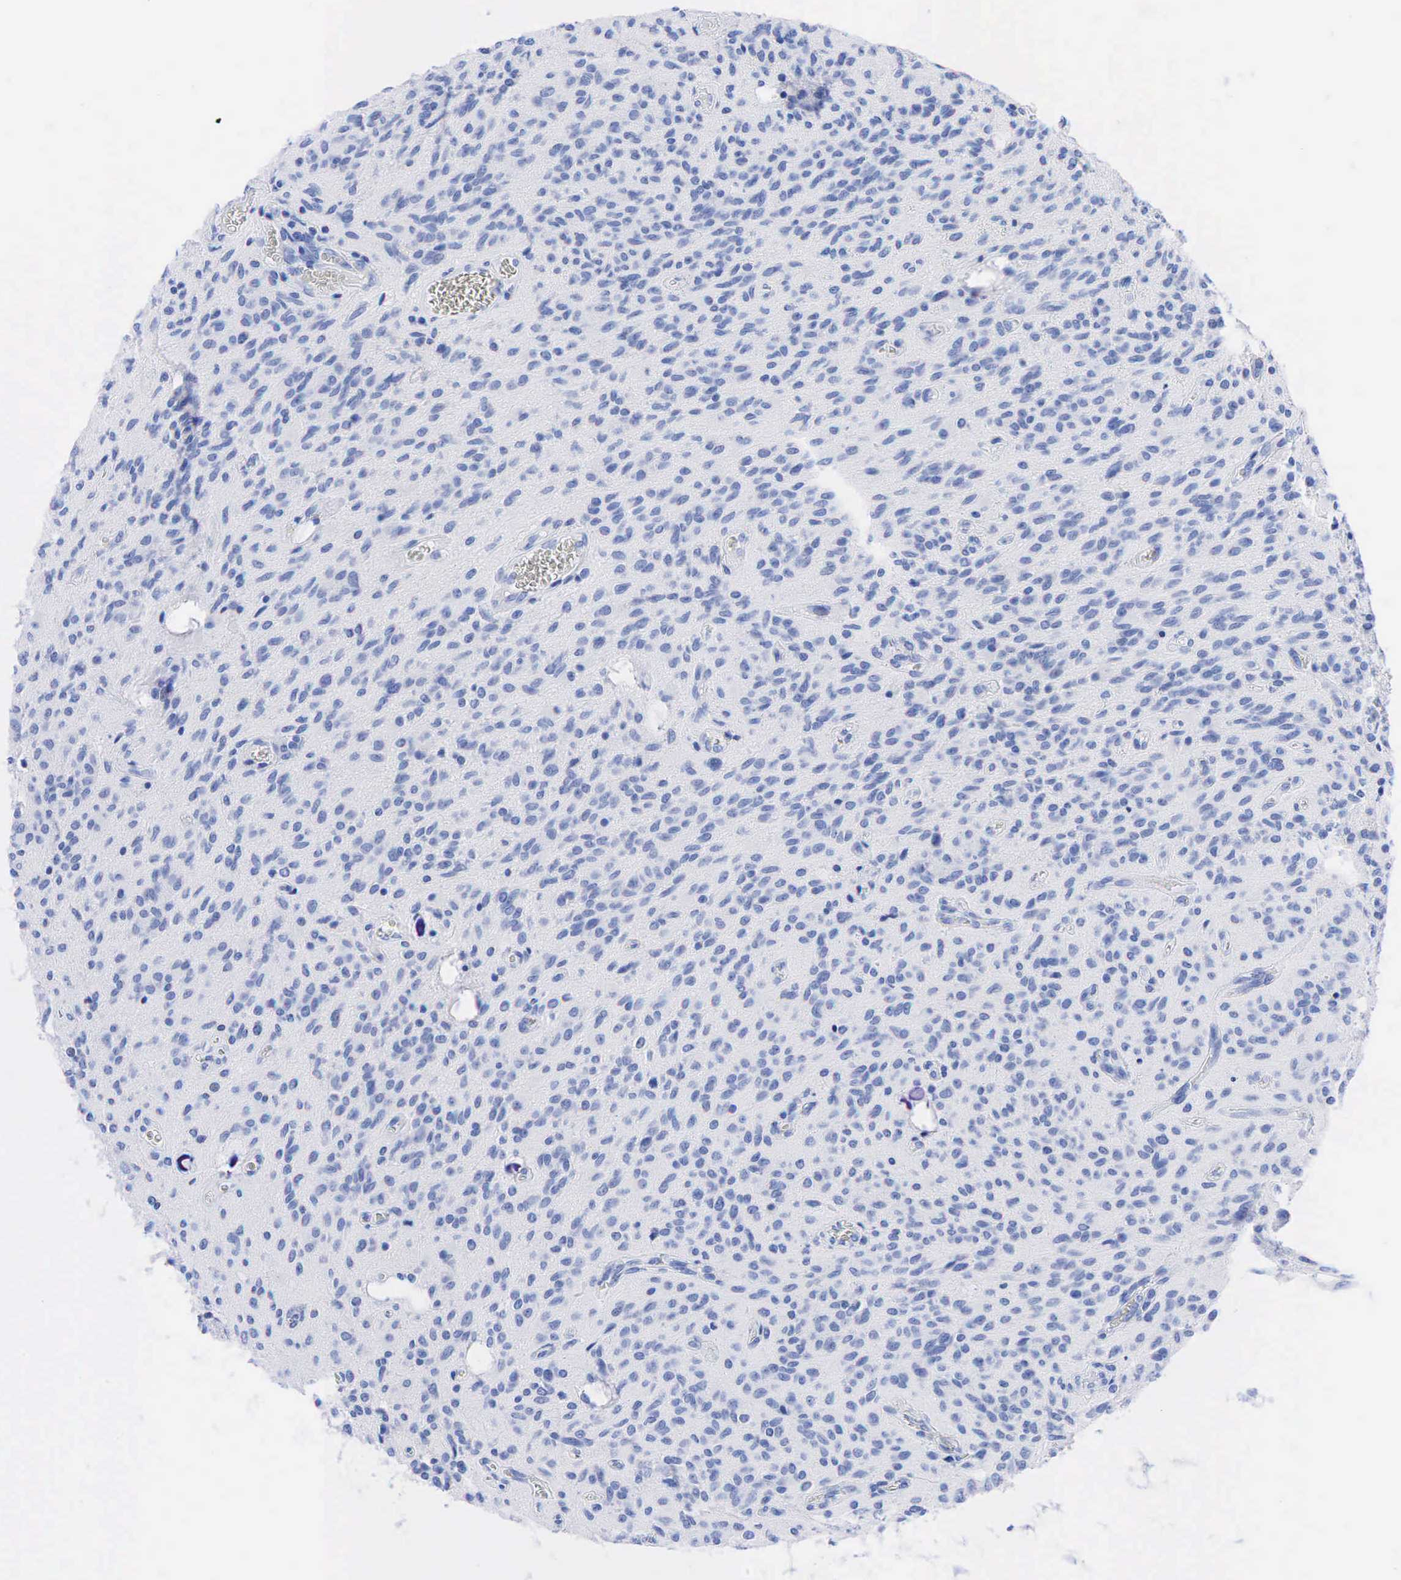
{"staining": {"intensity": "negative", "quantity": "none", "location": "none"}, "tissue": "glioma", "cell_type": "Tumor cells", "image_type": "cancer", "snomed": [{"axis": "morphology", "description": "Glioma, malignant, Low grade"}, {"axis": "topography", "description": "Brain"}], "caption": "Immunohistochemistry (IHC) micrograph of low-grade glioma (malignant) stained for a protein (brown), which displays no positivity in tumor cells. Nuclei are stained in blue.", "gene": "KRT18", "patient": {"sex": "female", "age": 15}}